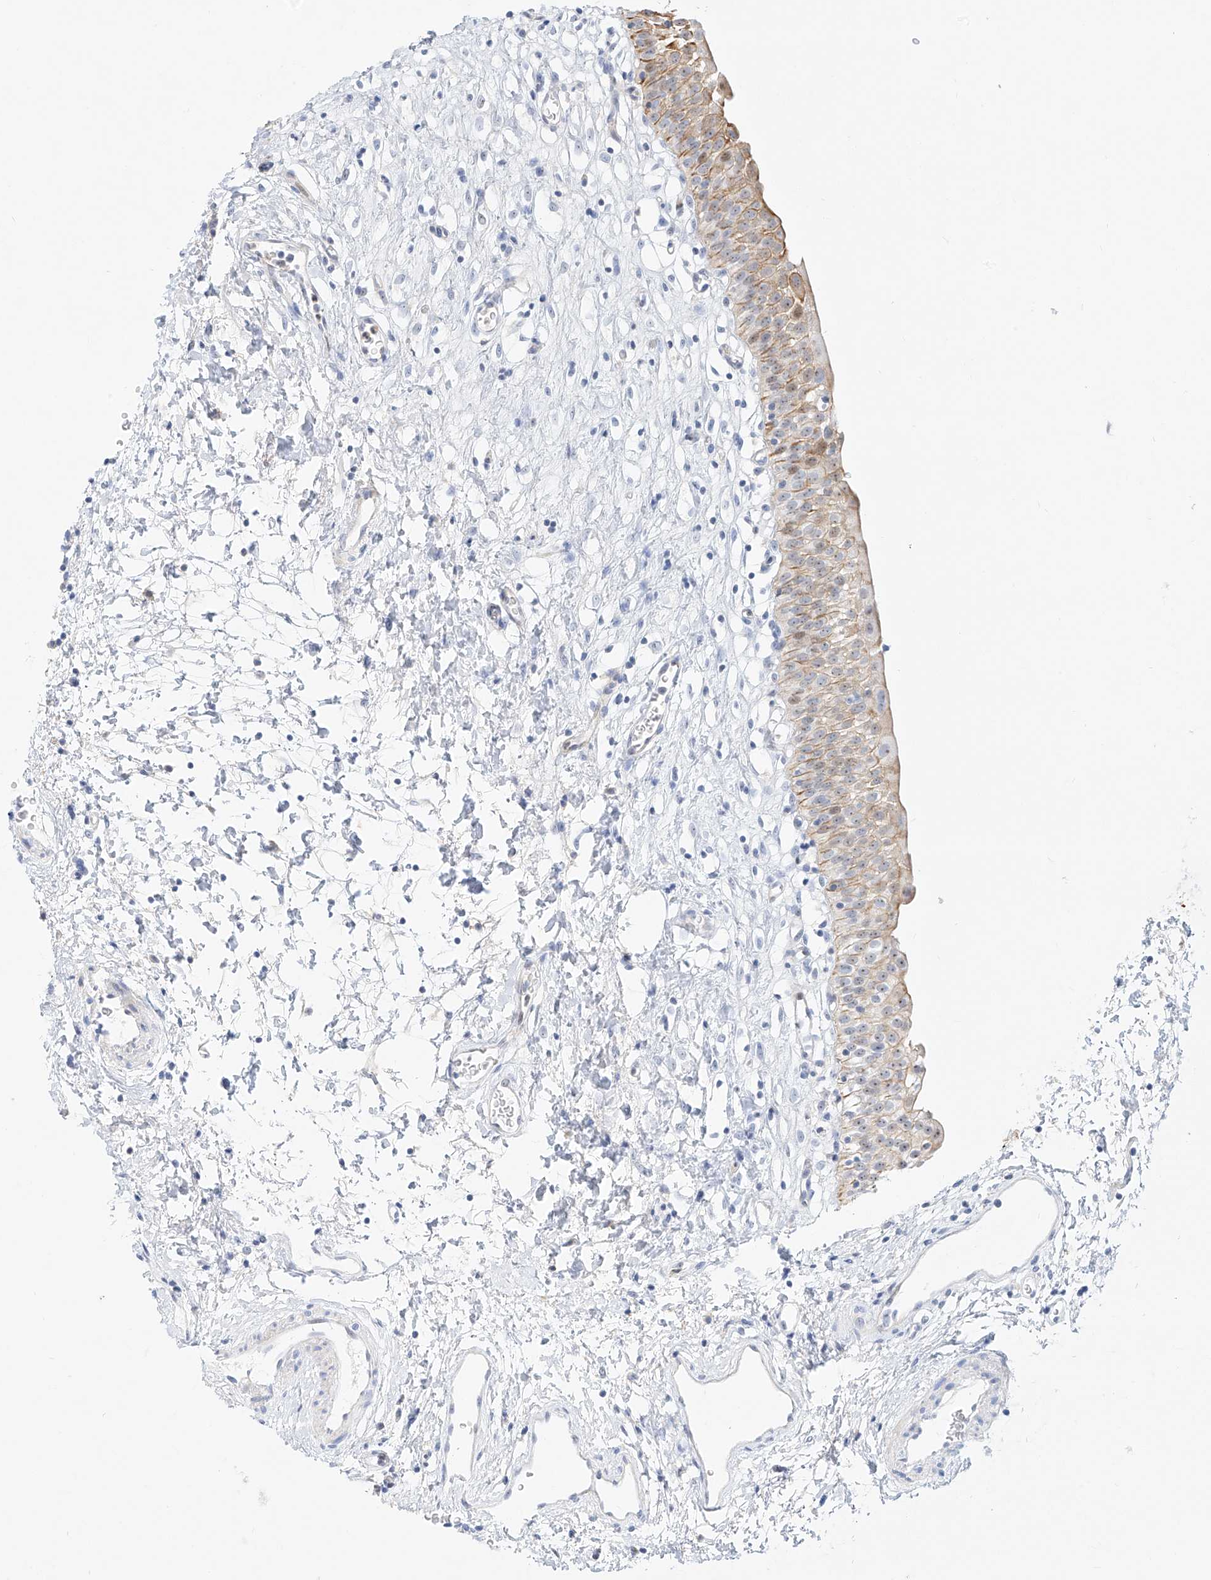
{"staining": {"intensity": "moderate", "quantity": "25%-75%", "location": "cytoplasmic/membranous,nuclear"}, "tissue": "urinary bladder", "cell_type": "Urothelial cells", "image_type": "normal", "snomed": [{"axis": "morphology", "description": "Normal tissue, NOS"}, {"axis": "topography", "description": "Urinary bladder"}], "caption": "High-magnification brightfield microscopy of benign urinary bladder stained with DAB (brown) and counterstained with hematoxylin (blue). urothelial cells exhibit moderate cytoplasmic/membranous,nuclear positivity is present in approximately25%-75% of cells. The protein of interest is shown in brown color, while the nuclei are stained blue.", "gene": "SNU13", "patient": {"sex": "male", "age": 51}}